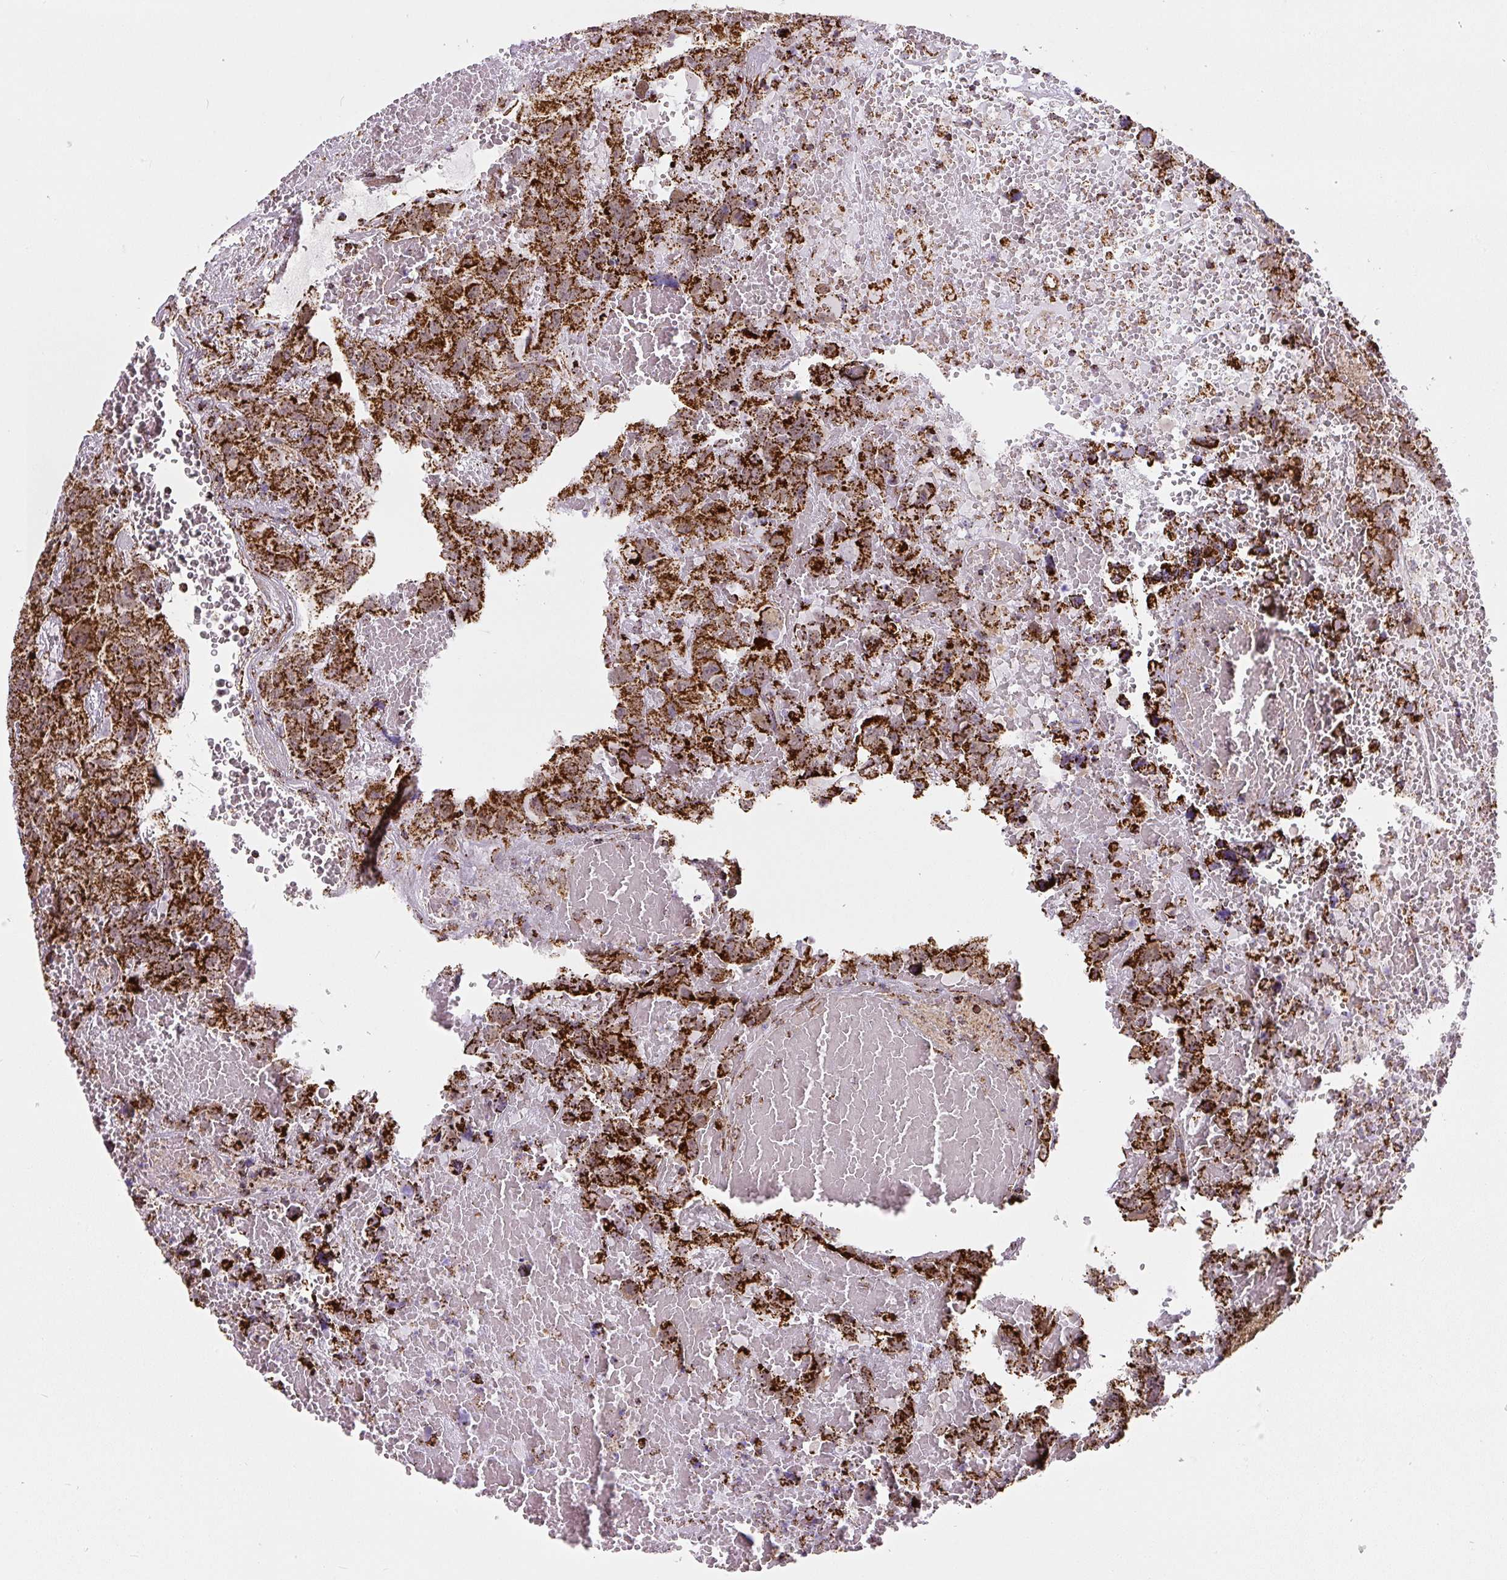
{"staining": {"intensity": "strong", "quantity": ">75%", "location": "cytoplasmic/membranous"}, "tissue": "testis cancer", "cell_type": "Tumor cells", "image_type": "cancer", "snomed": [{"axis": "morphology", "description": "Carcinoma, Embryonal, NOS"}, {"axis": "topography", "description": "Testis"}], "caption": "Tumor cells reveal strong cytoplasmic/membranous positivity in about >75% of cells in testis cancer.", "gene": "ATP5F1A", "patient": {"sex": "male", "age": 45}}